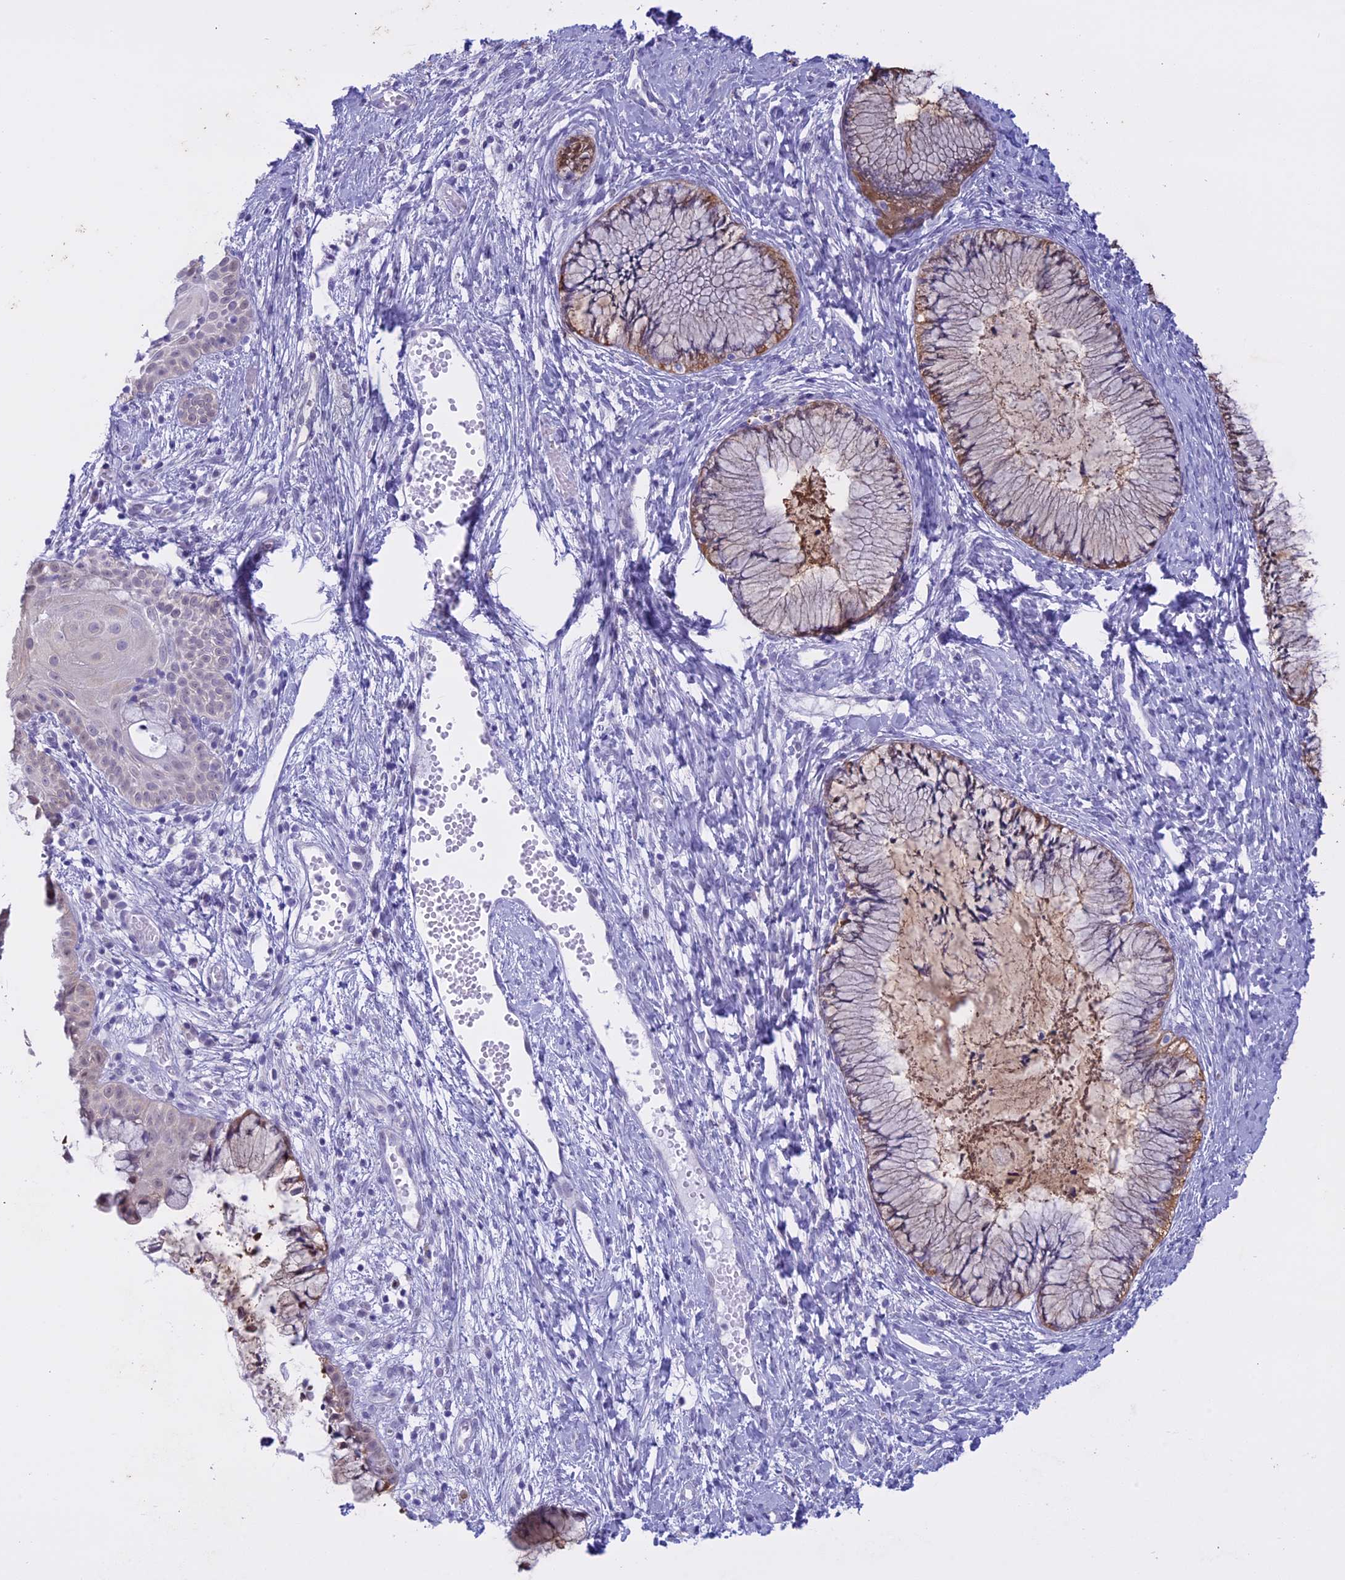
{"staining": {"intensity": "weak", "quantity": "25%-75%", "location": "cytoplasmic/membranous"}, "tissue": "cervix", "cell_type": "Glandular cells", "image_type": "normal", "snomed": [{"axis": "morphology", "description": "Normal tissue, NOS"}, {"axis": "topography", "description": "Cervix"}], "caption": "The micrograph demonstrates a brown stain indicating the presence of a protein in the cytoplasmic/membranous of glandular cells in cervix. (DAB (3,3'-diaminobenzidine) IHC with brightfield microscopy, high magnification).", "gene": "LHFPL2", "patient": {"sex": "female", "age": 42}}